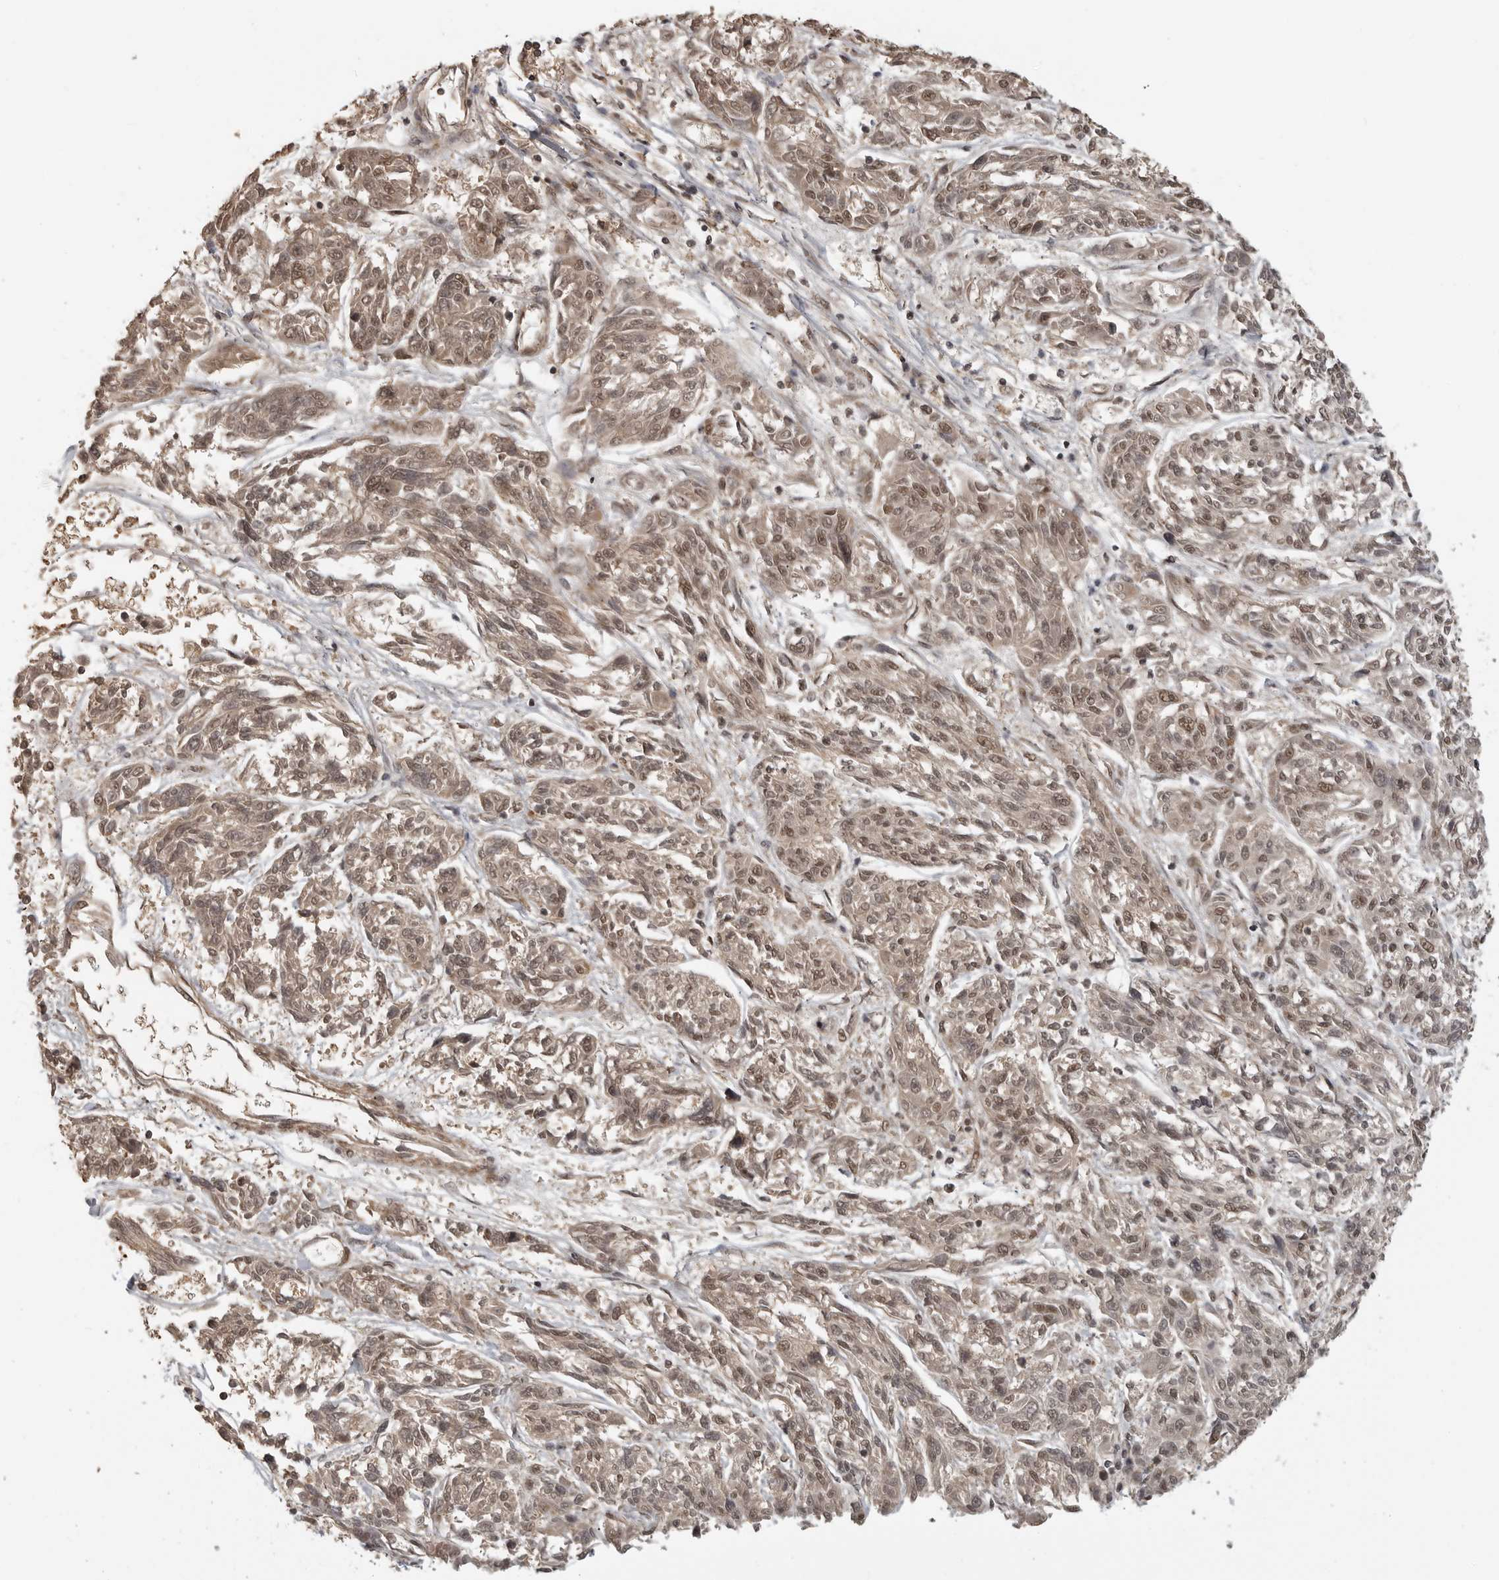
{"staining": {"intensity": "moderate", "quantity": ">75%", "location": "nuclear"}, "tissue": "melanoma", "cell_type": "Tumor cells", "image_type": "cancer", "snomed": [{"axis": "morphology", "description": "Malignant melanoma, NOS"}, {"axis": "topography", "description": "Skin"}], "caption": "Melanoma stained with DAB immunohistochemistry demonstrates medium levels of moderate nuclear positivity in about >75% of tumor cells.", "gene": "CLOCK", "patient": {"sex": "male", "age": 53}}